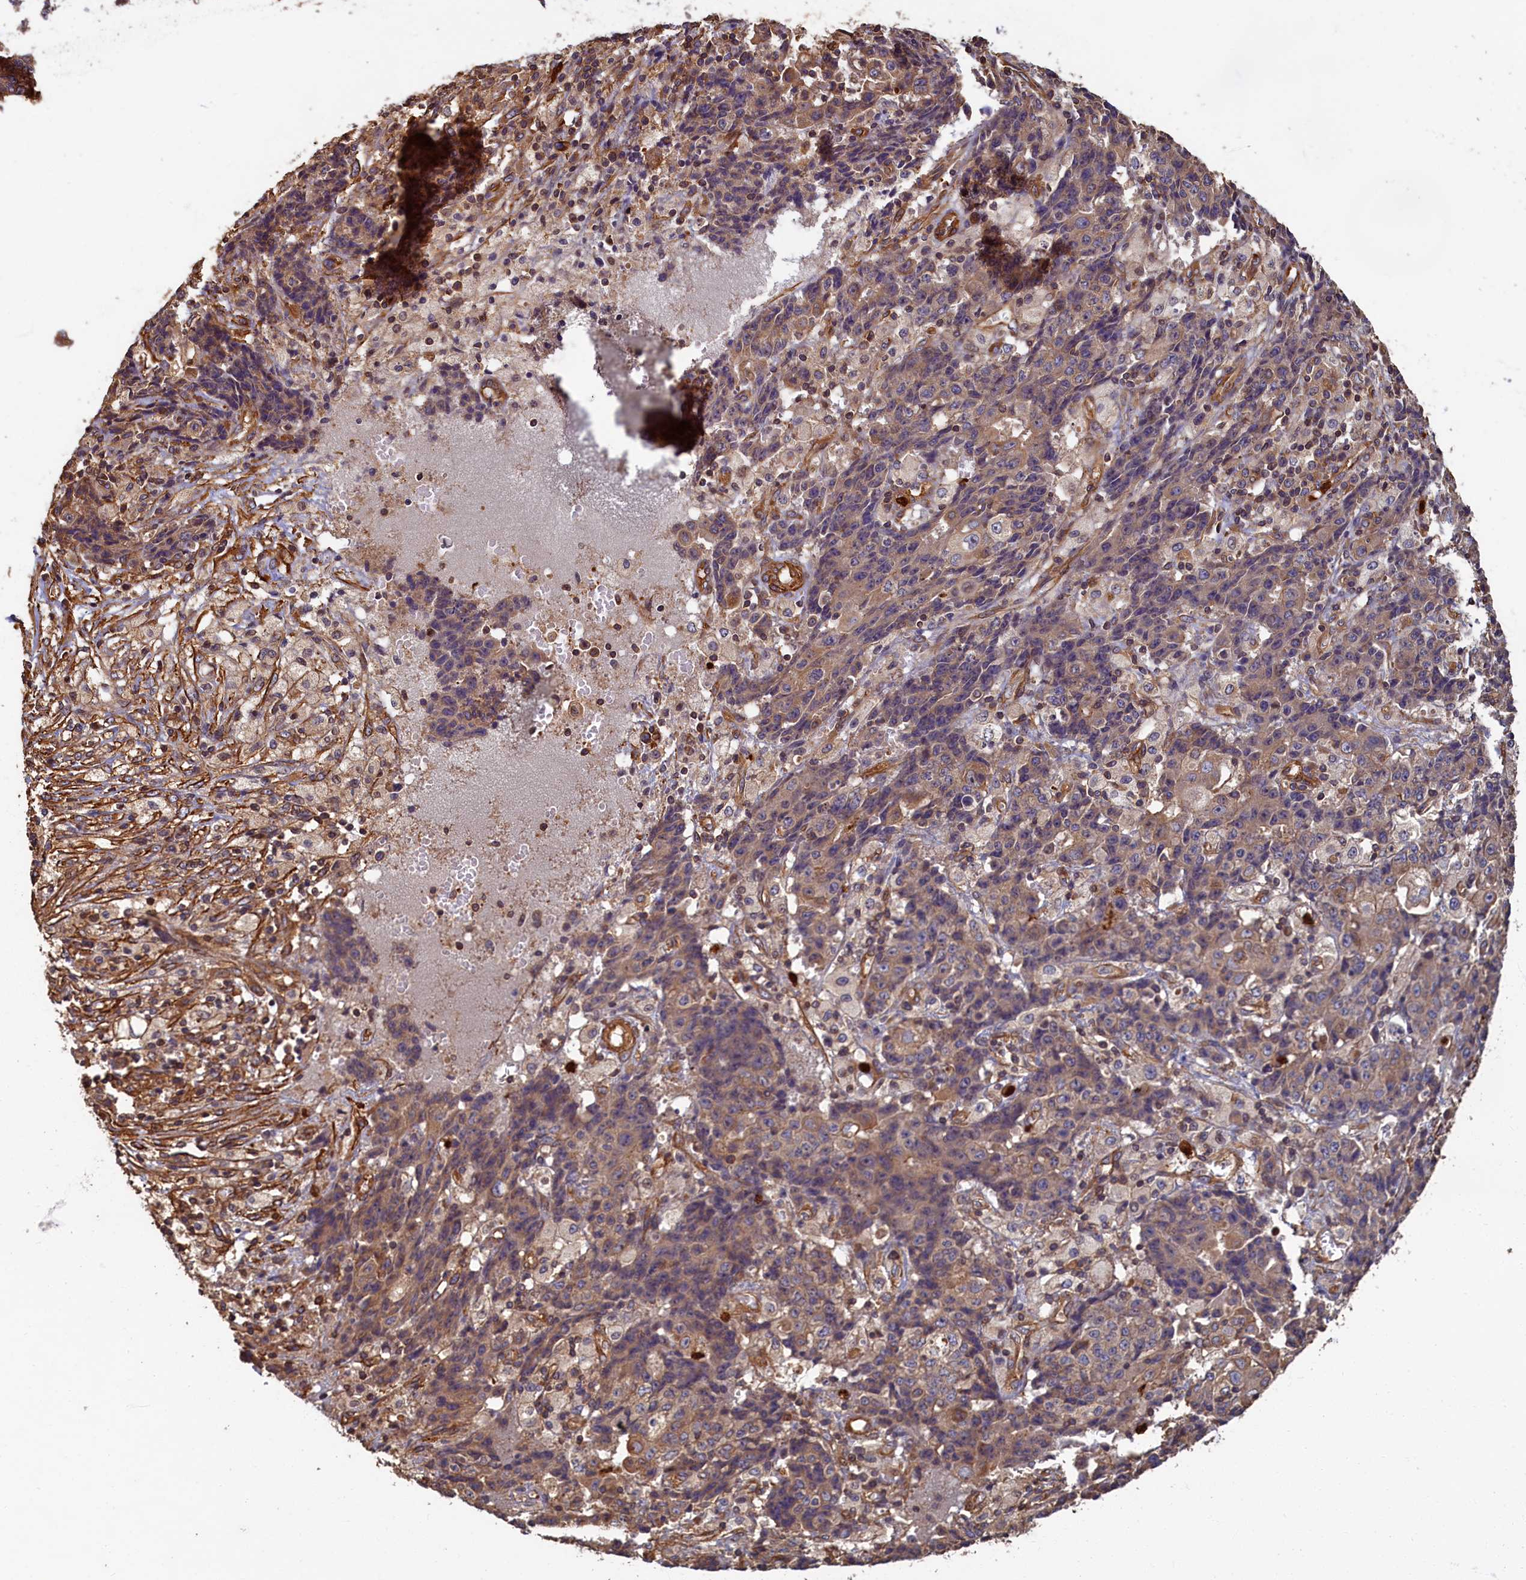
{"staining": {"intensity": "moderate", "quantity": "25%-75%", "location": "cytoplasmic/membranous"}, "tissue": "ovarian cancer", "cell_type": "Tumor cells", "image_type": "cancer", "snomed": [{"axis": "morphology", "description": "Carcinoma, endometroid"}, {"axis": "topography", "description": "Ovary"}], "caption": "A photomicrograph showing moderate cytoplasmic/membranous positivity in about 25%-75% of tumor cells in endometroid carcinoma (ovarian), as visualized by brown immunohistochemical staining.", "gene": "CCDC102B", "patient": {"sex": "female", "age": 42}}